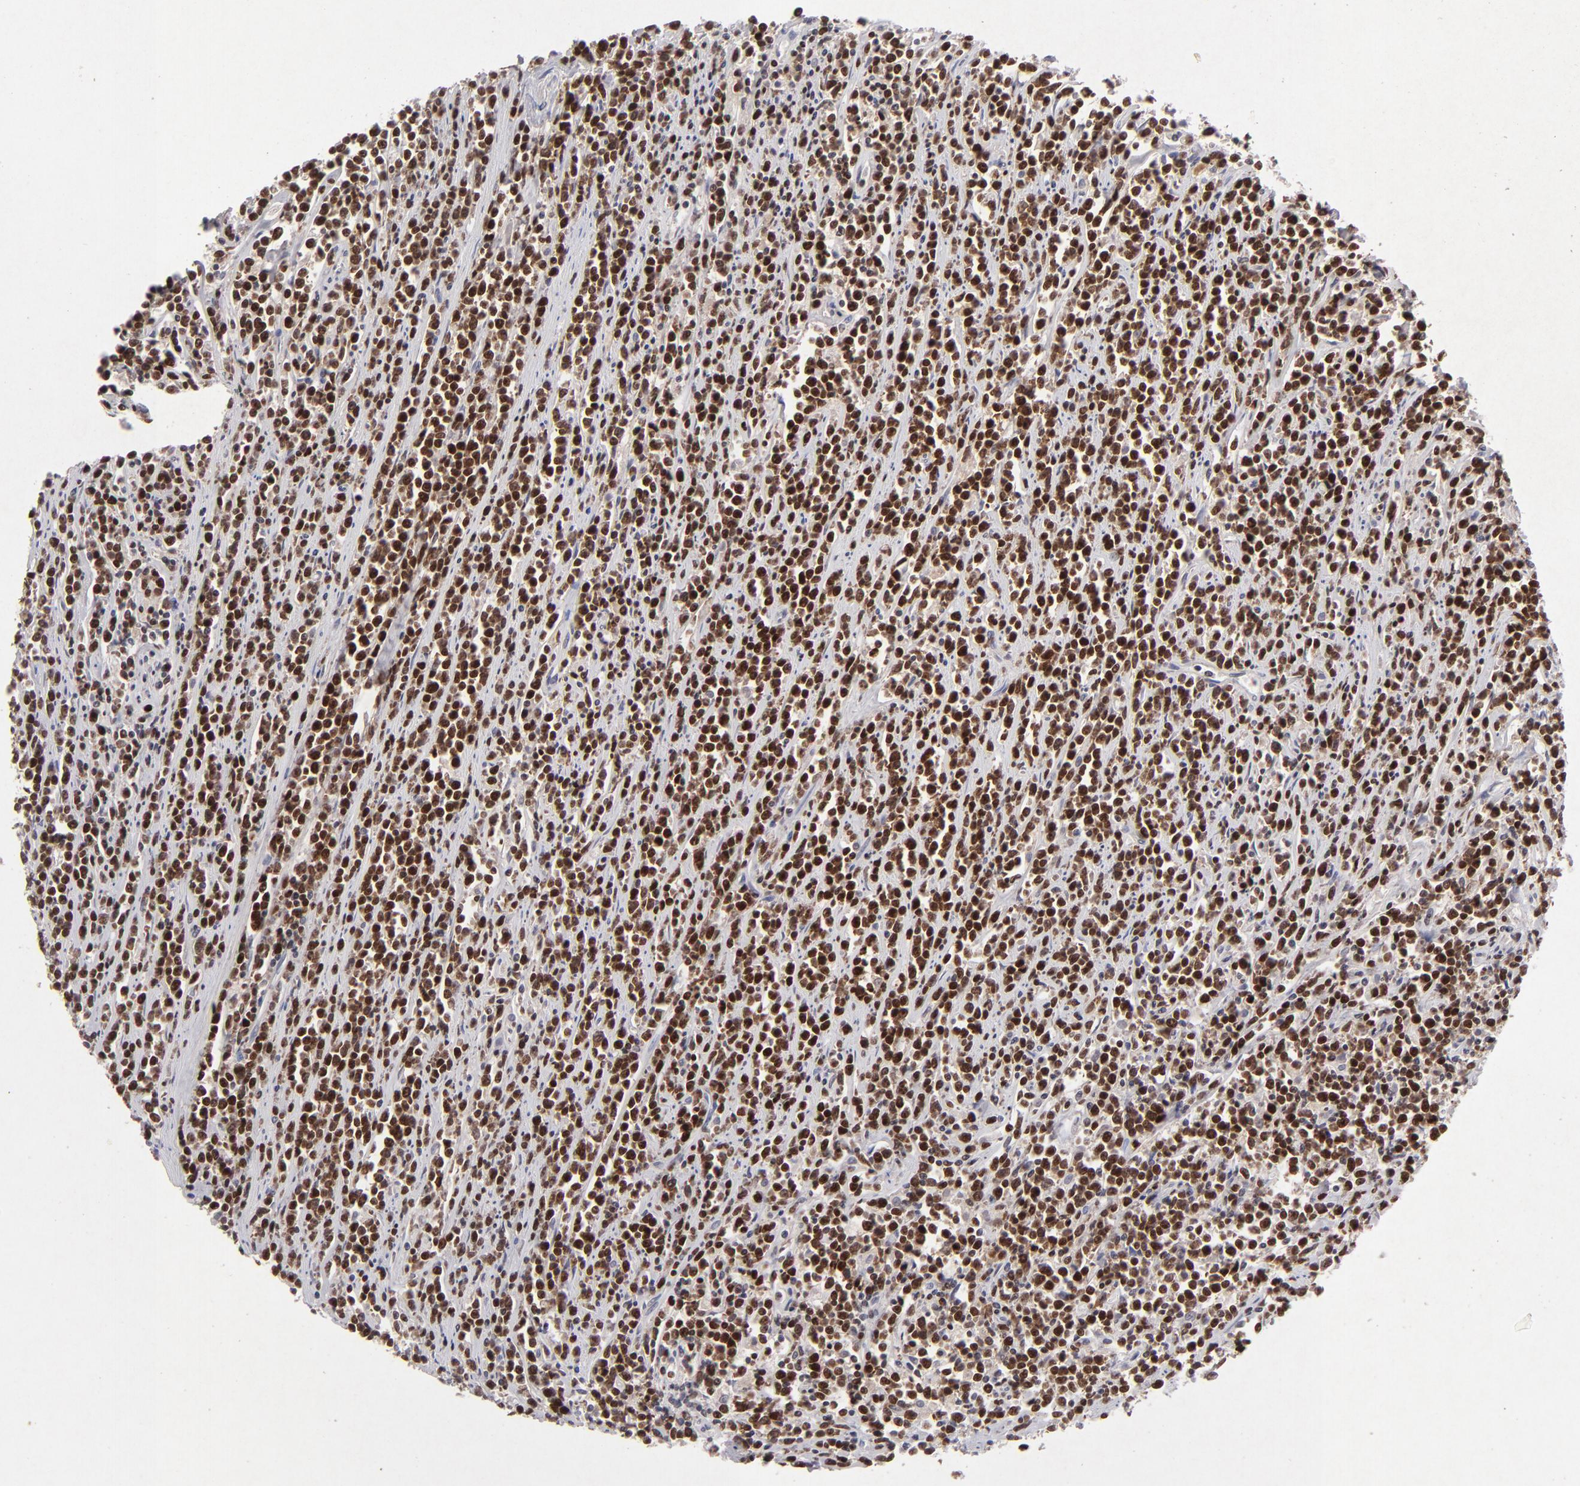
{"staining": {"intensity": "strong", "quantity": ">75%", "location": "nuclear"}, "tissue": "lymphoma", "cell_type": "Tumor cells", "image_type": "cancer", "snomed": [{"axis": "morphology", "description": "Malignant lymphoma, non-Hodgkin's type, High grade"}, {"axis": "topography", "description": "Small intestine"}, {"axis": "topography", "description": "Colon"}], "caption": "The histopathology image displays staining of malignant lymphoma, non-Hodgkin's type (high-grade), revealing strong nuclear protein positivity (brown color) within tumor cells.", "gene": "FEN1", "patient": {"sex": "male", "age": 8}}